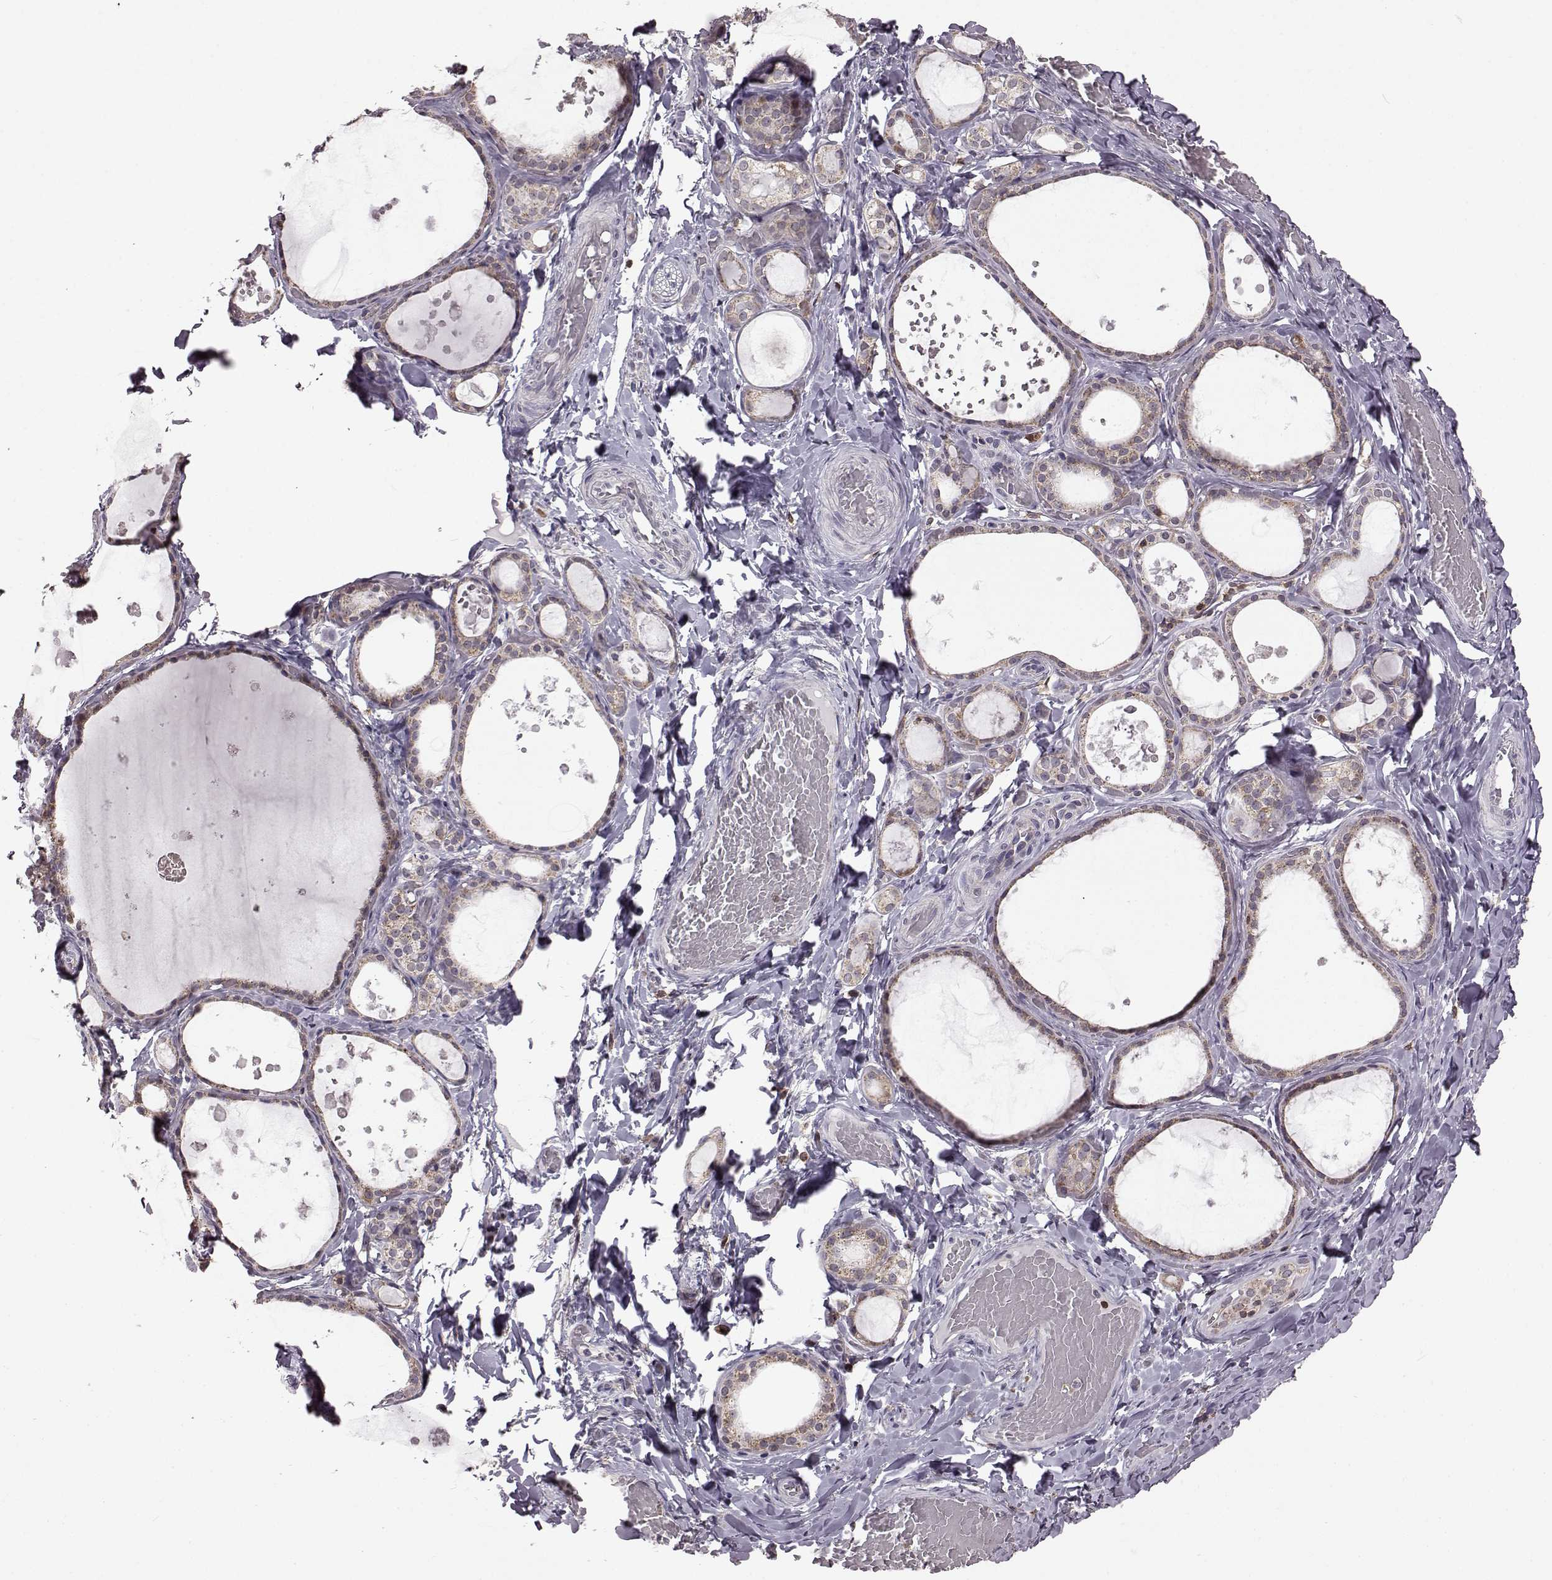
{"staining": {"intensity": "negative", "quantity": "none", "location": "none"}, "tissue": "thyroid gland", "cell_type": "Glandular cells", "image_type": "normal", "snomed": [{"axis": "morphology", "description": "Normal tissue, NOS"}, {"axis": "topography", "description": "Thyroid gland"}], "caption": "Immunohistochemical staining of normal human thyroid gland displays no significant staining in glandular cells. (Stains: DAB immunohistochemistry with hematoxylin counter stain, Microscopy: brightfield microscopy at high magnification).", "gene": "DOK2", "patient": {"sex": "female", "age": 56}}